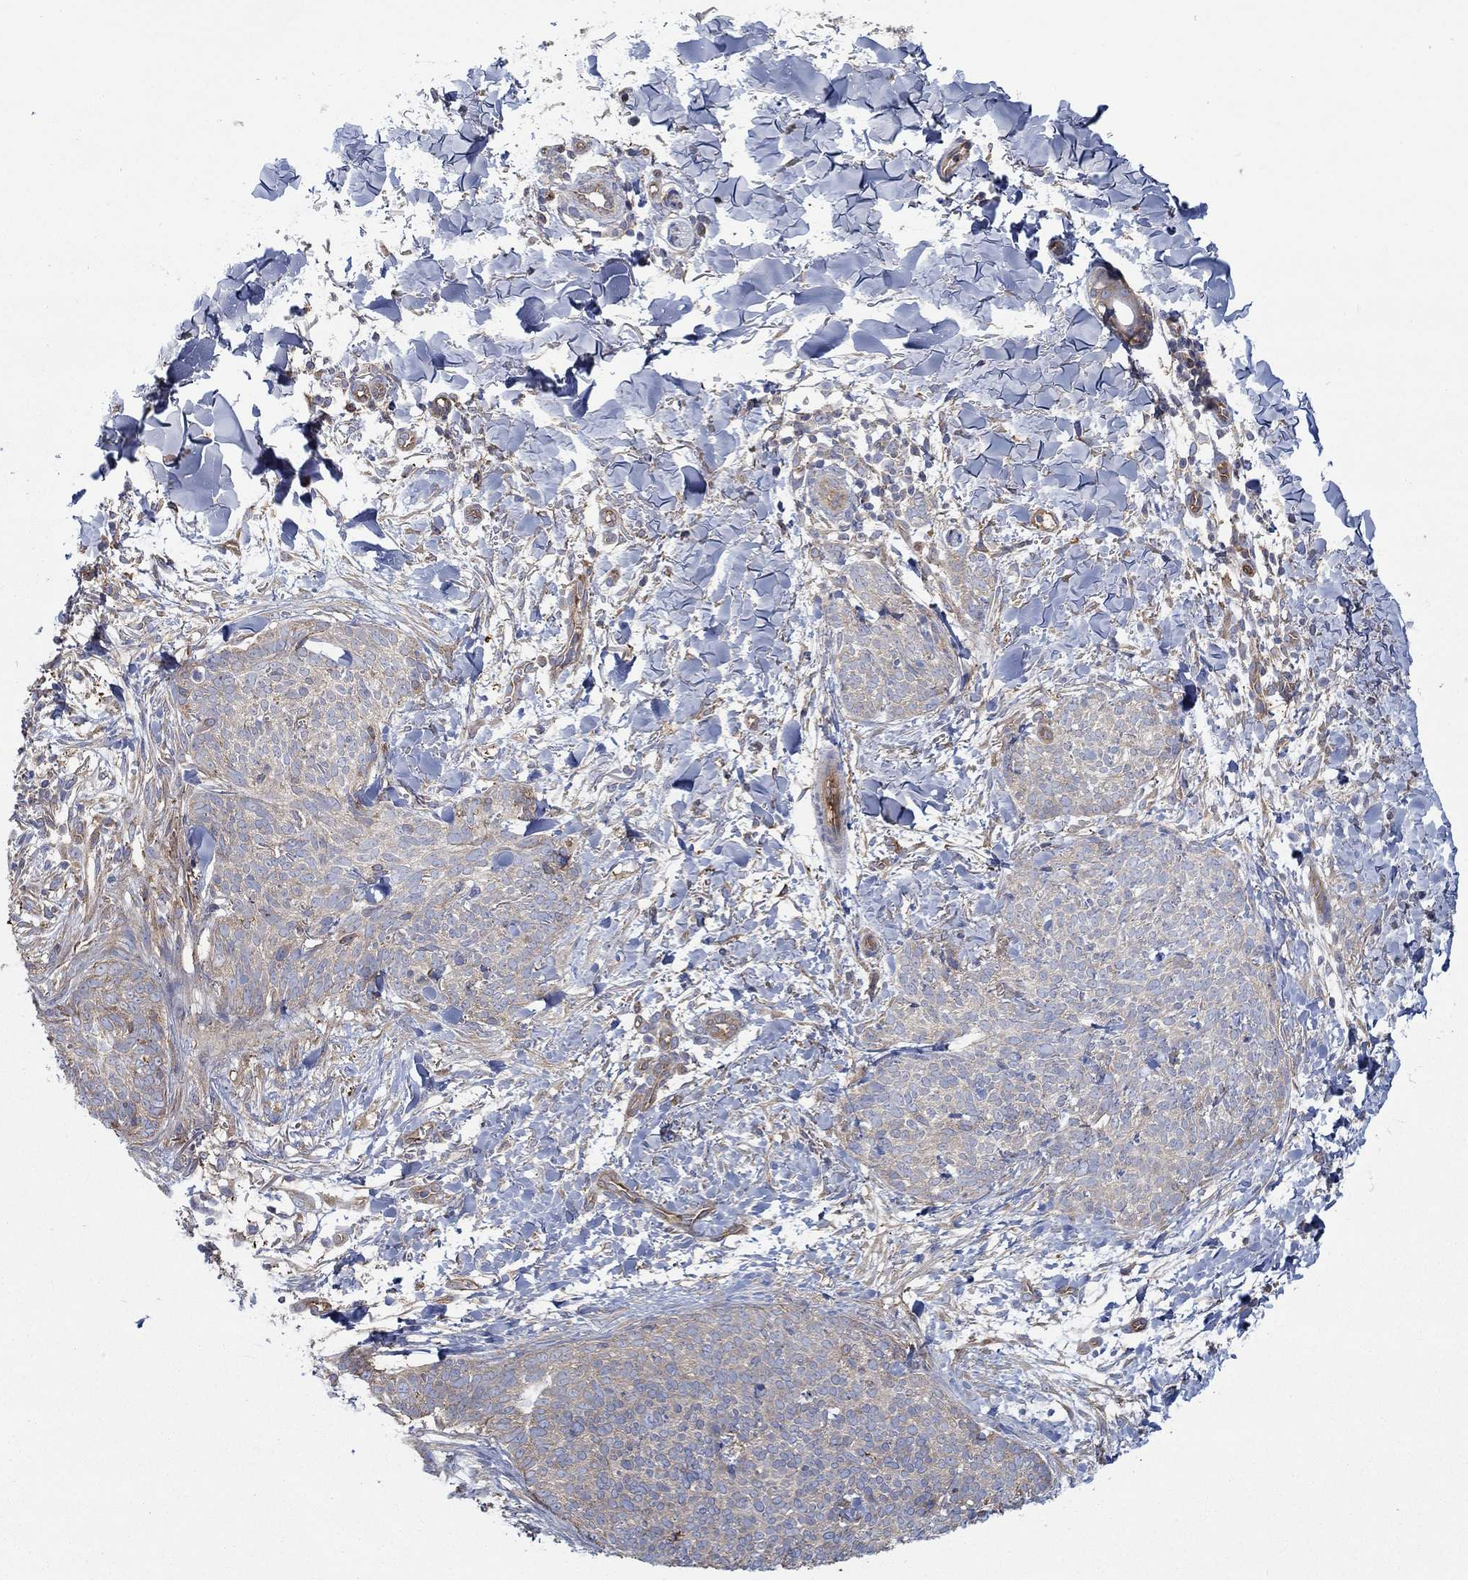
{"staining": {"intensity": "moderate", "quantity": "25%-75%", "location": "cytoplasmic/membranous"}, "tissue": "skin cancer", "cell_type": "Tumor cells", "image_type": "cancer", "snomed": [{"axis": "morphology", "description": "Basal cell carcinoma"}, {"axis": "topography", "description": "Skin"}], "caption": "Brown immunohistochemical staining in human skin cancer (basal cell carcinoma) exhibits moderate cytoplasmic/membranous expression in about 25%-75% of tumor cells. (DAB = brown stain, brightfield microscopy at high magnification).", "gene": "SPAG9", "patient": {"sex": "male", "age": 64}}